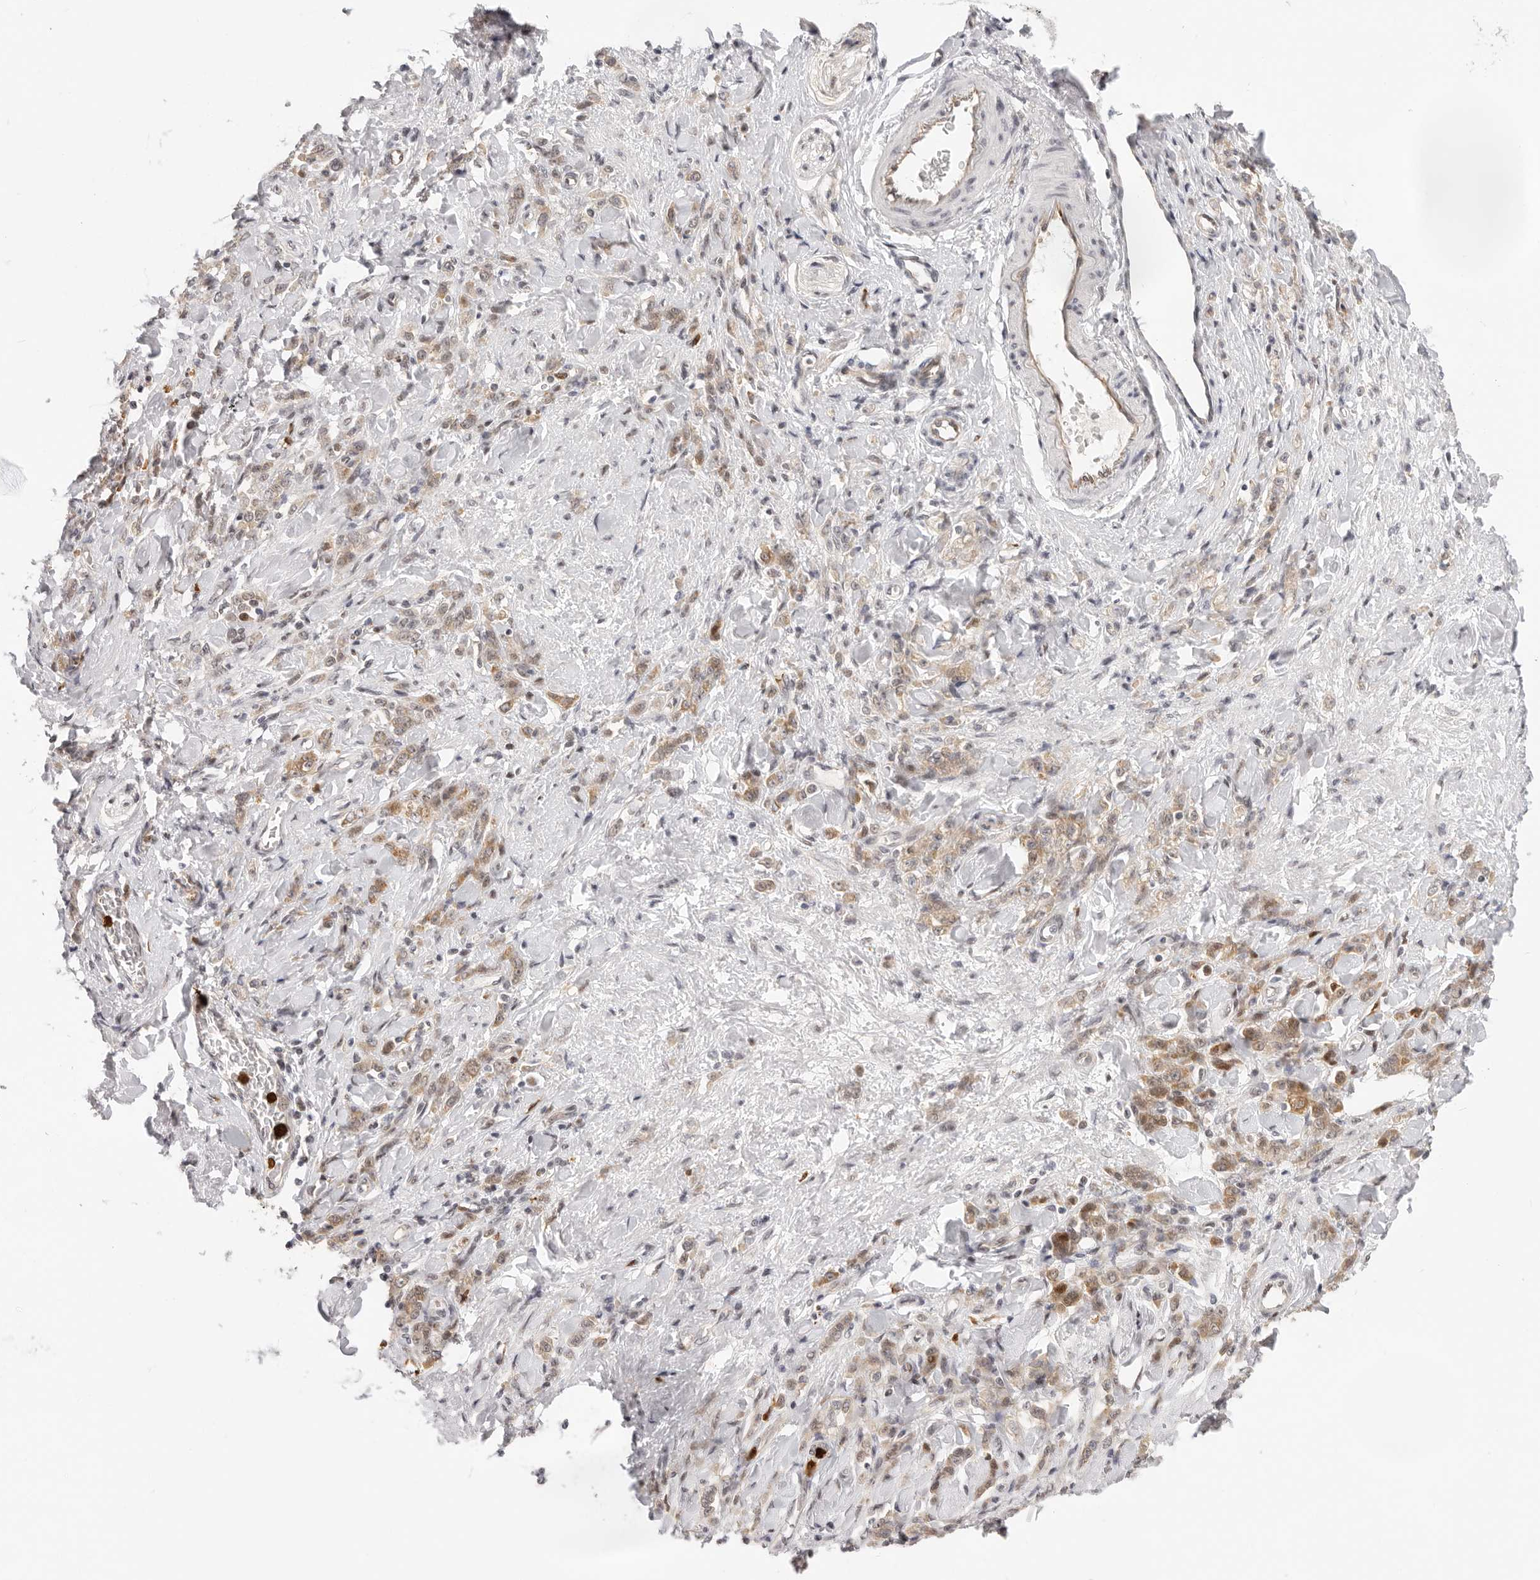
{"staining": {"intensity": "moderate", "quantity": ">75%", "location": "cytoplasmic/membranous"}, "tissue": "stomach cancer", "cell_type": "Tumor cells", "image_type": "cancer", "snomed": [{"axis": "morphology", "description": "Normal tissue, NOS"}, {"axis": "morphology", "description": "Adenocarcinoma, NOS"}, {"axis": "topography", "description": "Stomach"}], "caption": "Human adenocarcinoma (stomach) stained for a protein (brown) exhibits moderate cytoplasmic/membranous positive positivity in about >75% of tumor cells.", "gene": "AFDN", "patient": {"sex": "male", "age": 82}}